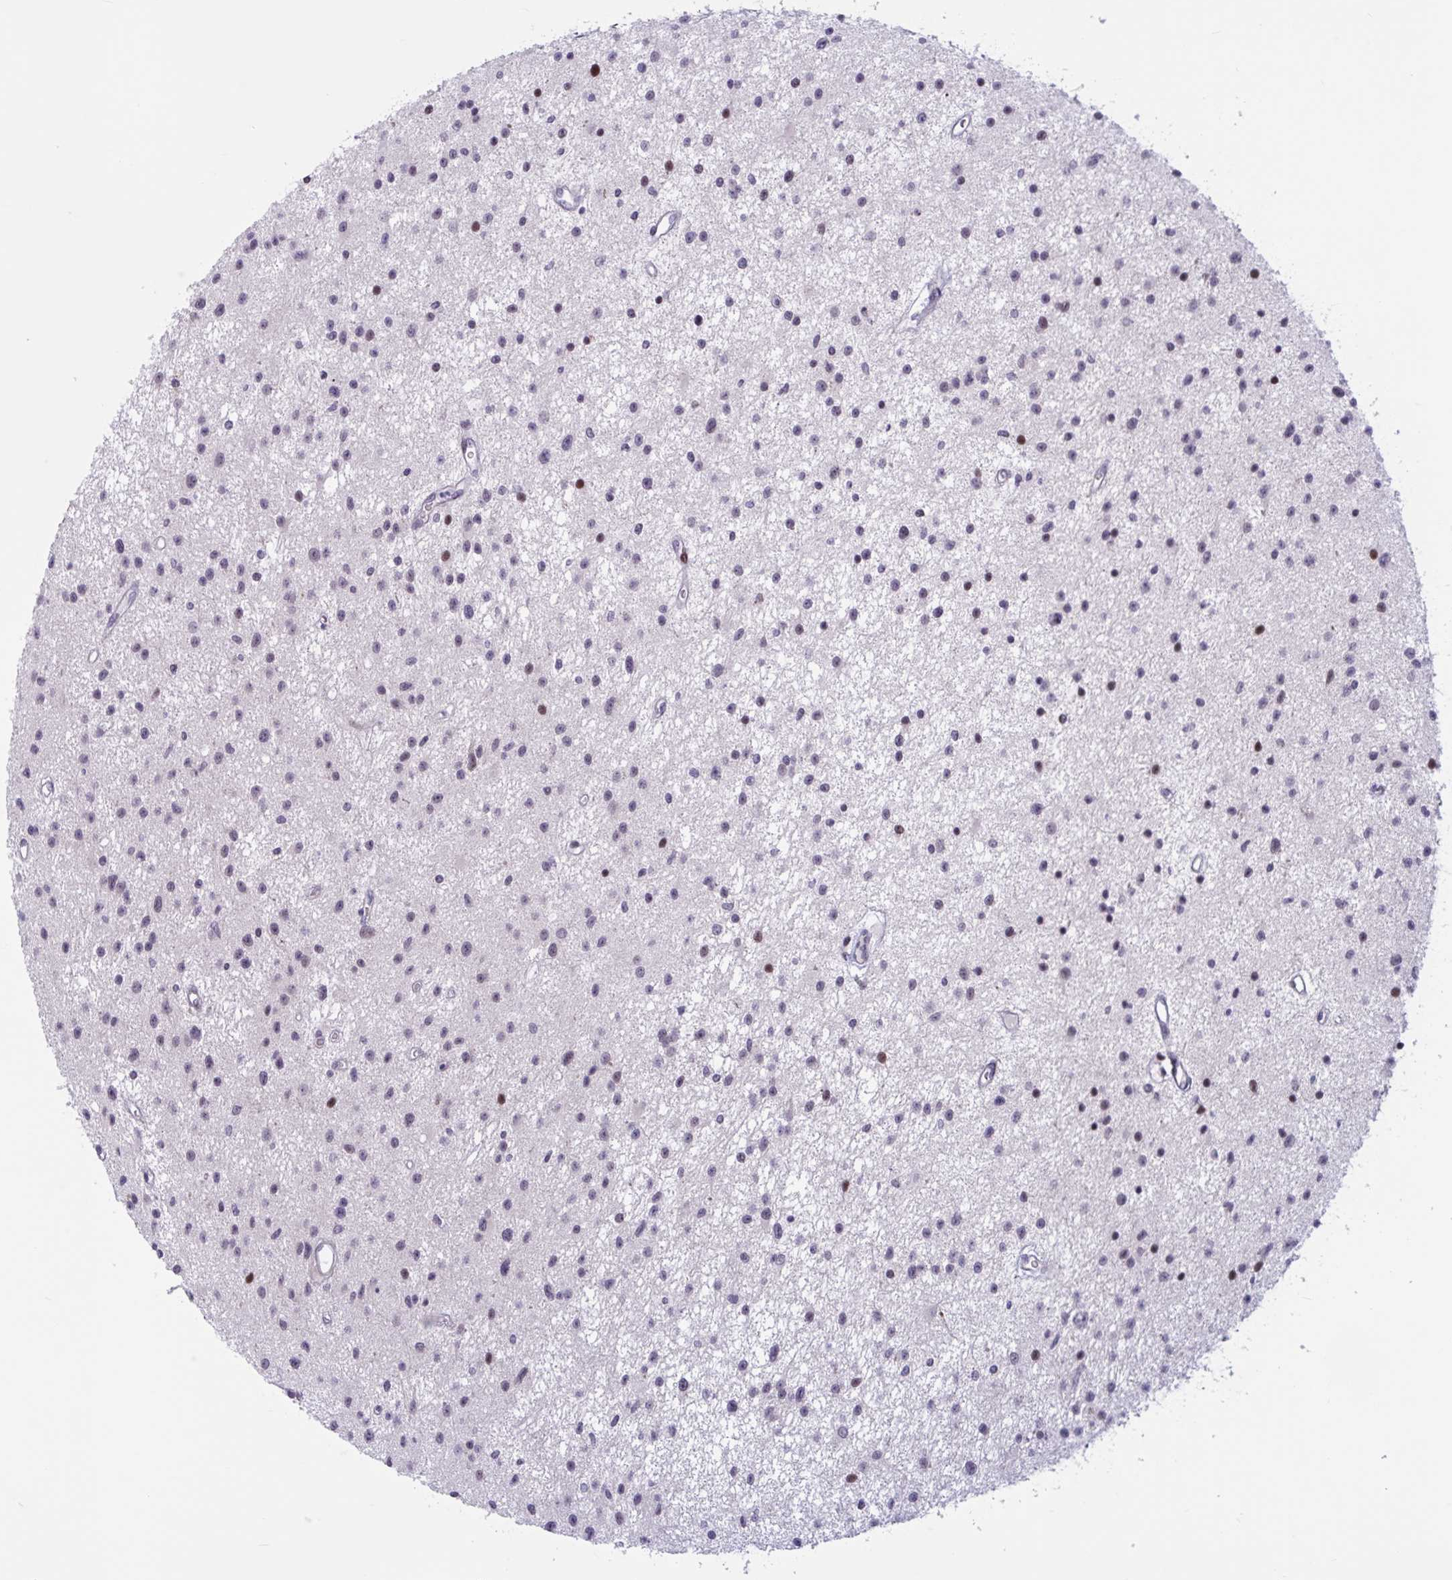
{"staining": {"intensity": "moderate", "quantity": "<25%", "location": "nuclear"}, "tissue": "glioma", "cell_type": "Tumor cells", "image_type": "cancer", "snomed": [{"axis": "morphology", "description": "Glioma, malignant, Low grade"}, {"axis": "topography", "description": "Brain"}], "caption": "Malignant glioma (low-grade) tissue exhibits moderate nuclear expression in approximately <25% of tumor cells, visualized by immunohistochemistry.", "gene": "RBL1", "patient": {"sex": "male", "age": 43}}